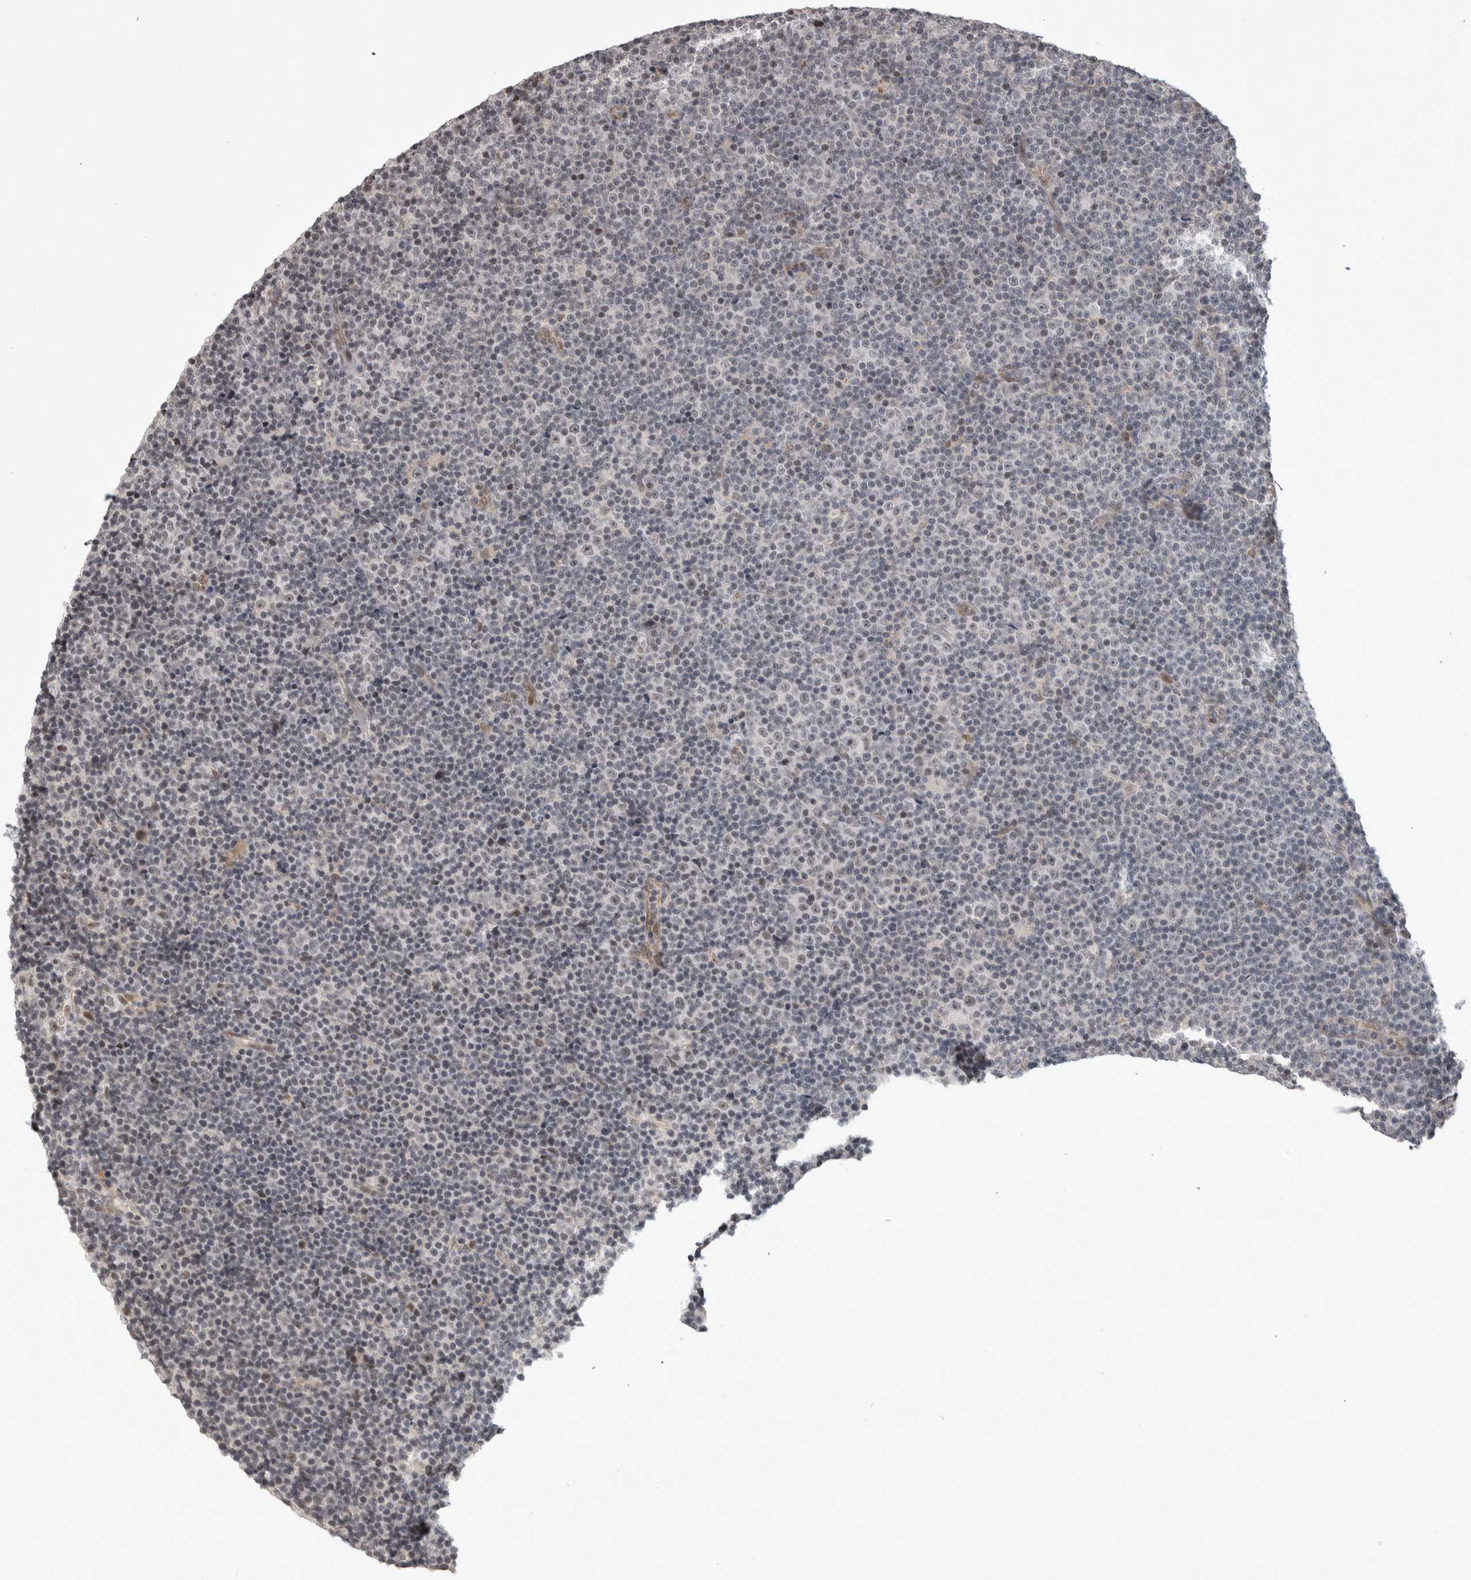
{"staining": {"intensity": "negative", "quantity": "none", "location": "none"}, "tissue": "lymphoma", "cell_type": "Tumor cells", "image_type": "cancer", "snomed": [{"axis": "morphology", "description": "Malignant lymphoma, non-Hodgkin's type, Low grade"}, {"axis": "topography", "description": "Lymph node"}], "caption": "This is a histopathology image of IHC staining of malignant lymphoma, non-Hodgkin's type (low-grade), which shows no staining in tumor cells.", "gene": "ZSCAN21", "patient": {"sex": "female", "age": 67}}